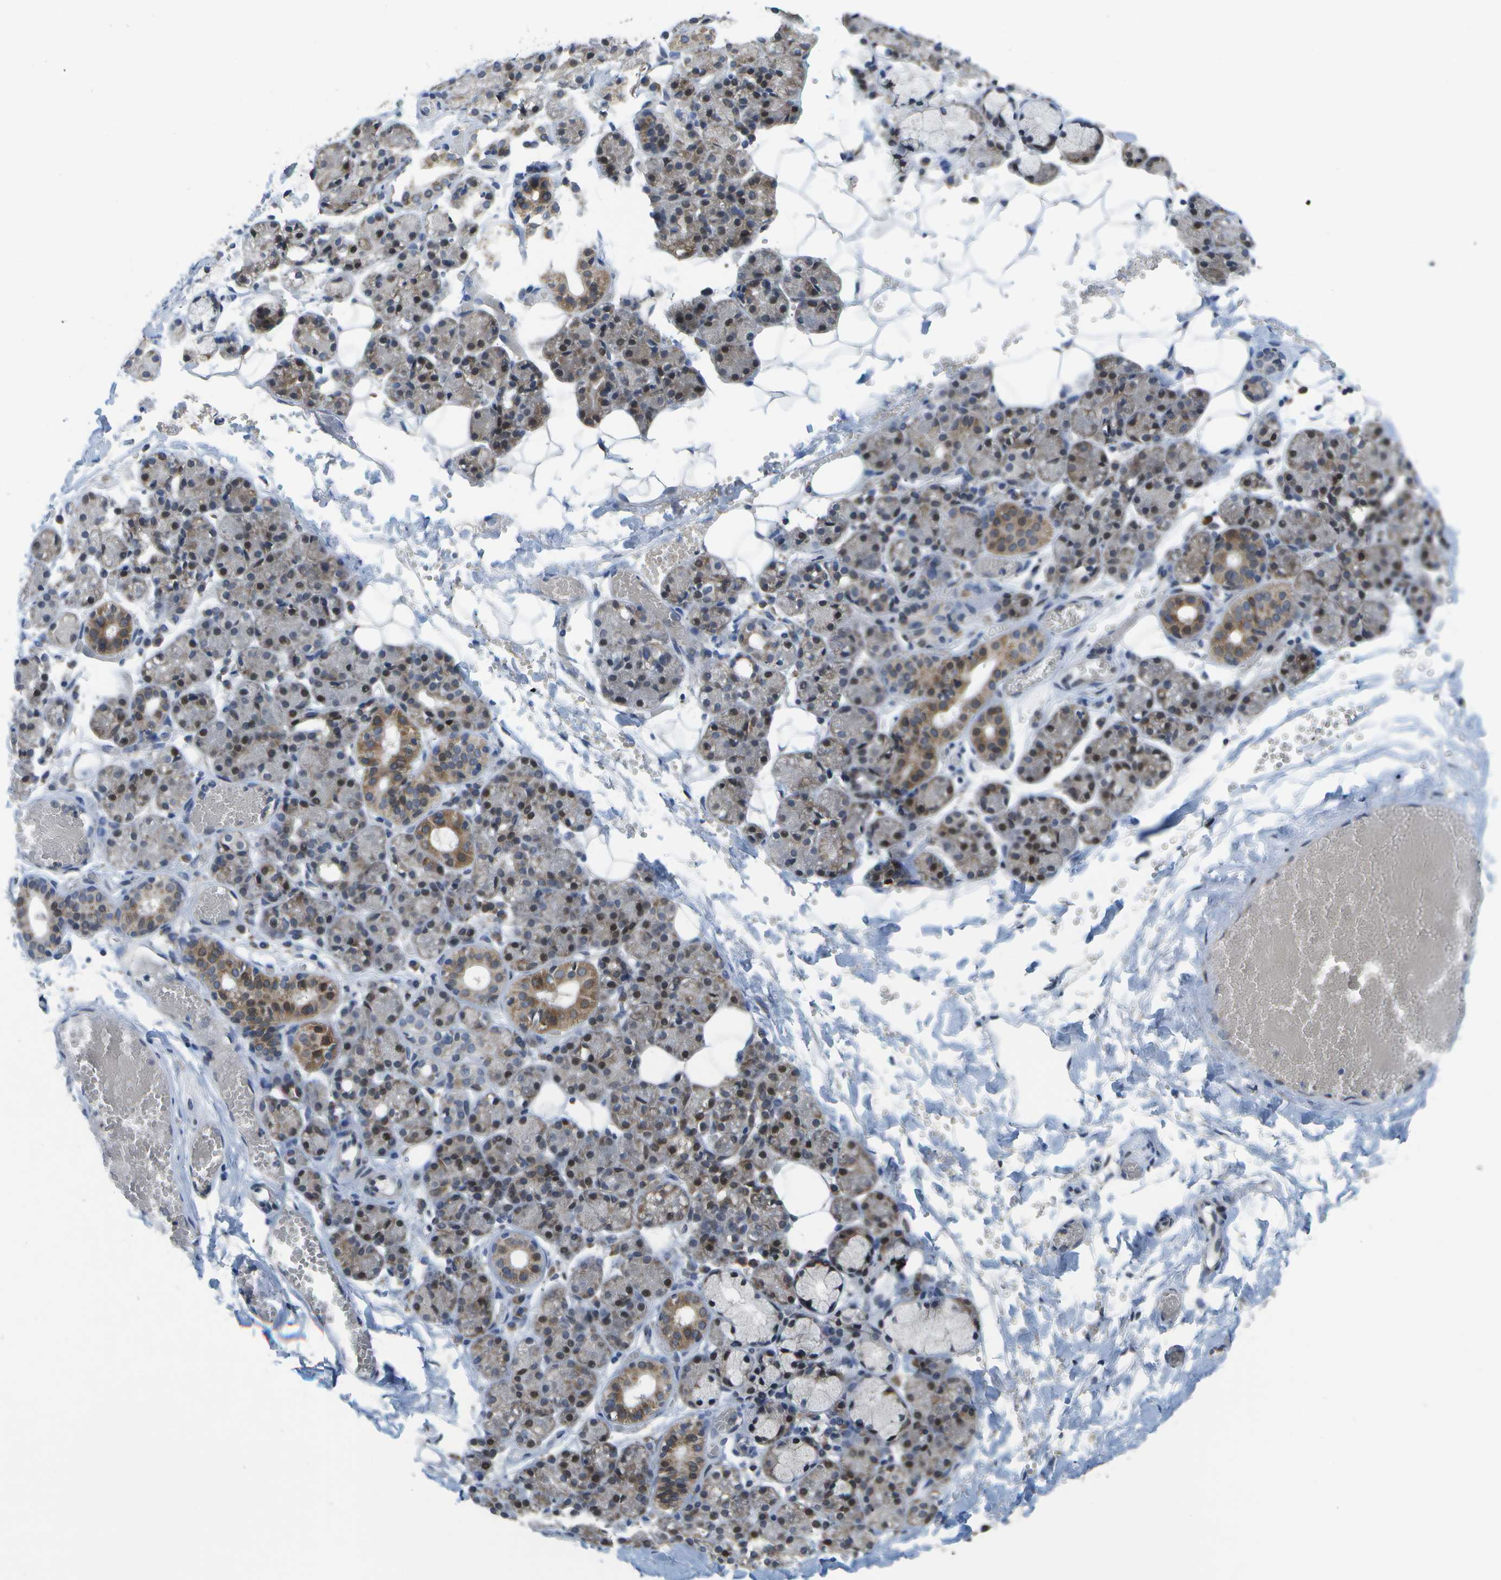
{"staining": {"intensity": "moderate", "quantity": "25%-75%", "location": "cytoplasmic/membranous,nuclear"}, "tissue": "salivary gland", "cell_type": "Glandular cells", "image_type": "normal", "snomed": [{"axis": "morphology", "description": "Normal tissue, NOS"}, {"axis": "topography", "description": "Salivary gland"}], "caption": "Protein analysis of unremarkable salivary gland exhibits moderate cytoplasmic/membranous,nuclear expression in about 25%-75% of glandular cells.", "gene": "HADHA", "patient": {"sex": "male", "age": 63}}